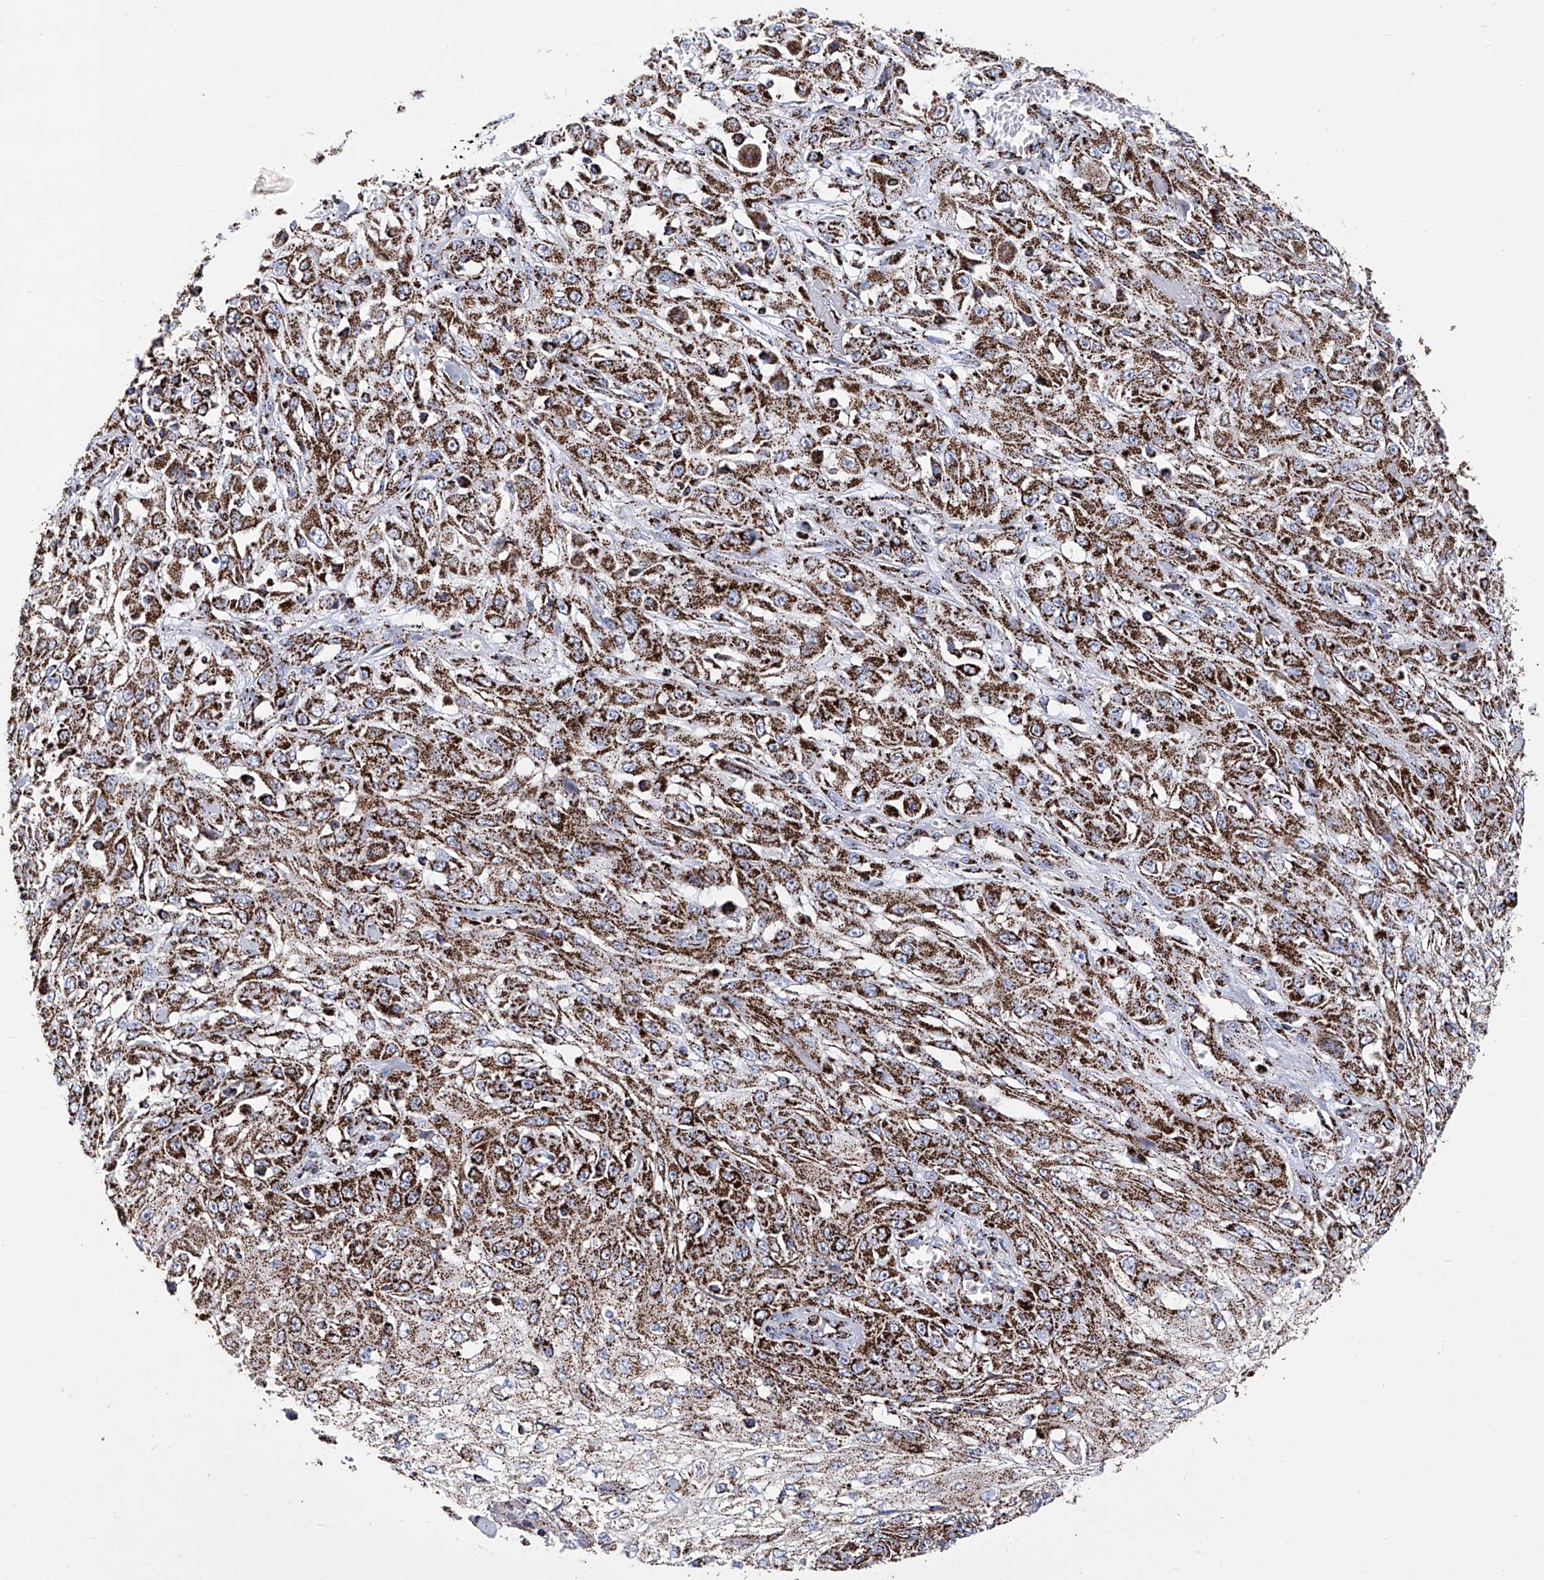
{"staining": {"intensity": "strong", "quantity": ">75%", "location": "cytoplasmic/membranous"}, "tissue": "skin cancer", "cell_type": "Tumor cells", "image_type": "cancer", "snomed": [{"axis": "morphology", "description": "Squamous cell carcinoma, NOS"}, {"axis": "morphology", "description": "Squamous cell carcinoma, metastatic, NOS"}, {"axis": "topography", "description": "Skin"}, {"axis": "topography", "description": "Lymph node"}], "caption": "Protein analysis of squamous cell carcinoma (skin) tissue displays strong cytoplasmic/membranous positivity in approximately >75% of tumor cells.", "gene": "ATP5PF", "patient": {"sex": "male", "age": 75}}